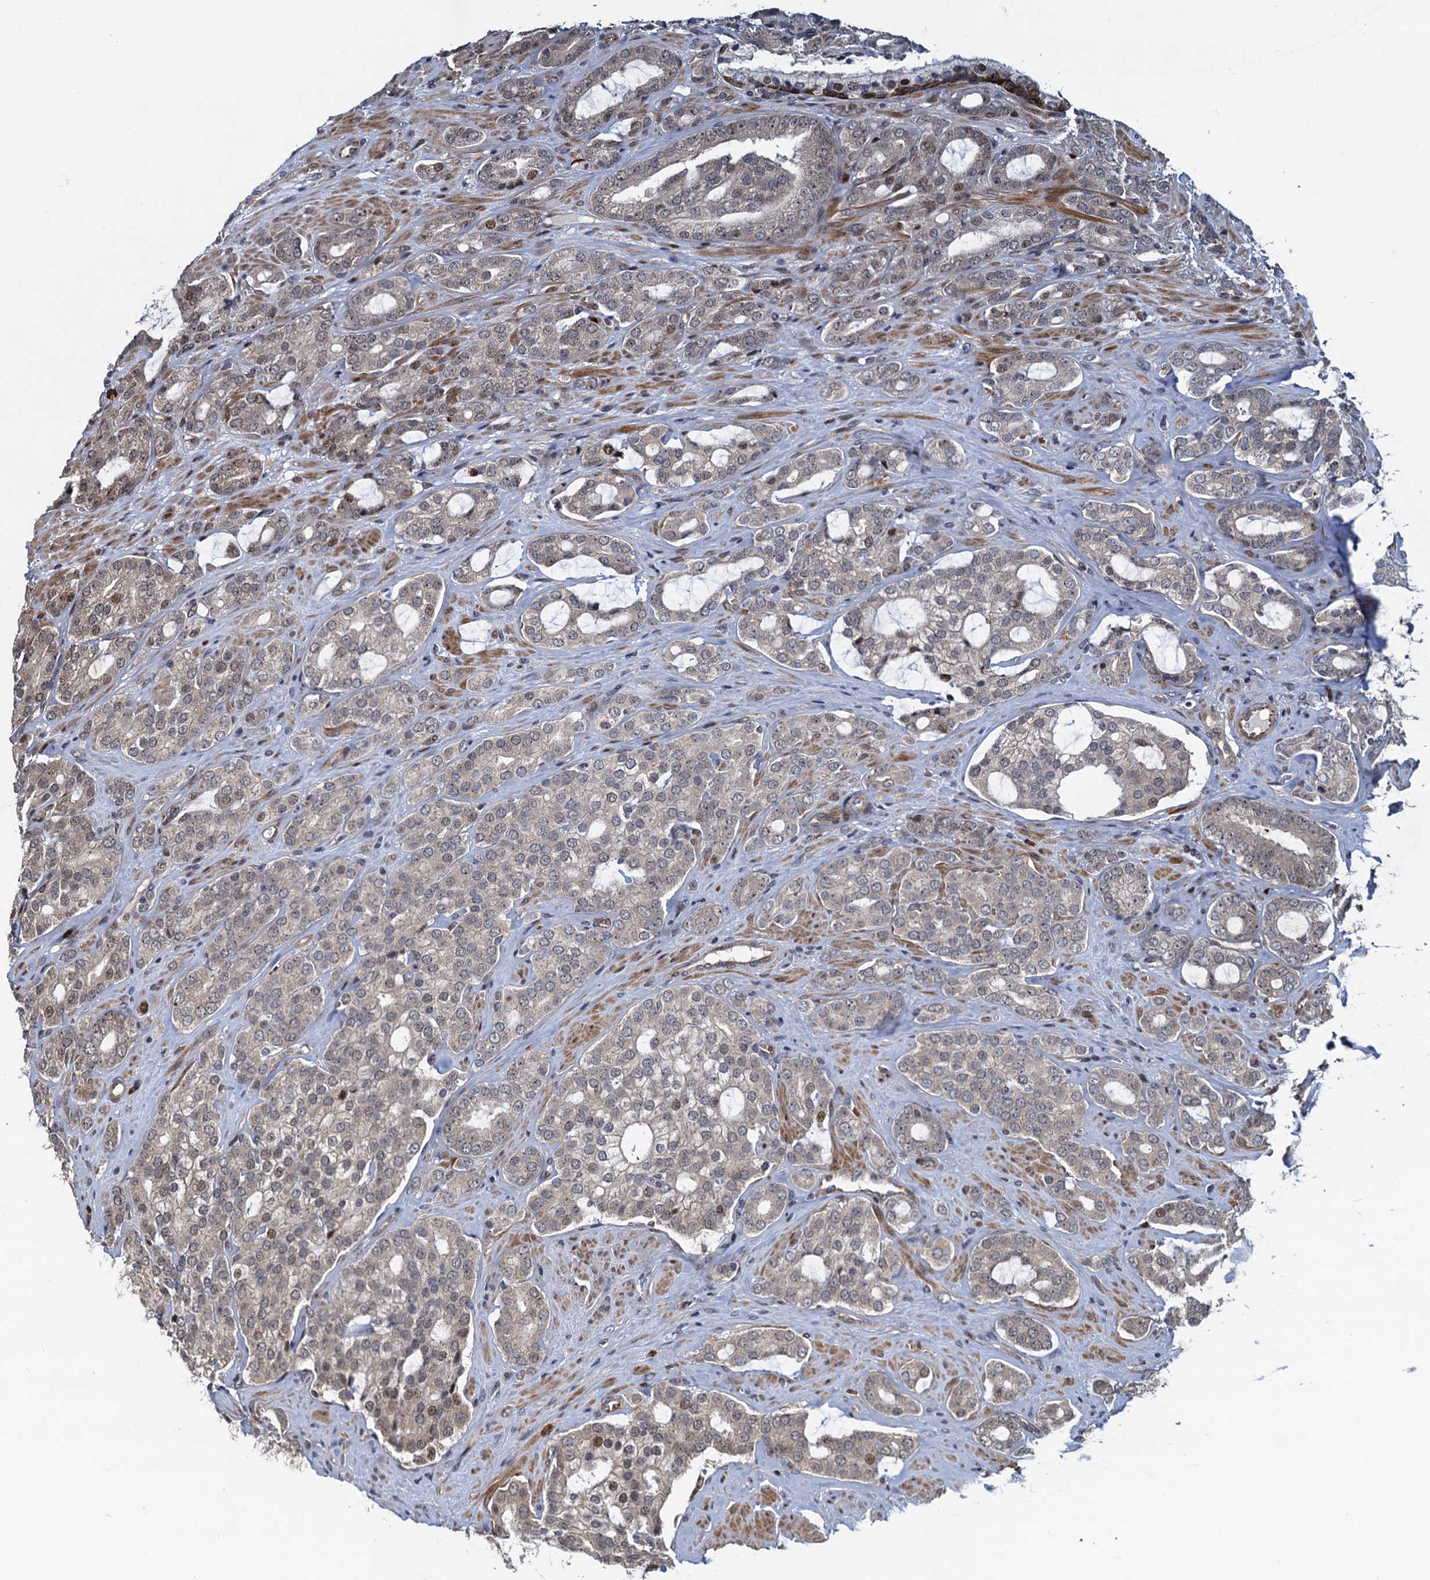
{"staining": {"intensity": "weak", "quantity": "25%-75%", "location": "cytoplasmic/membranous,nuclear"}, "tissue": "prostate cancer", "cell_type": "Tumor cells", "image_type": "cancer", "snomed": [{"axis": "morphology", "description": "Adenocarcinoma, High grade"}, {"axis": "topography", "description": "Prostate"}], "caption": "Prostate adenocarcinoma (high-grade) stained with a protein marker displays weak staining in tumor cells.", "gene": "ATOSA", "patient": {"sex": "male", "age": 63}}